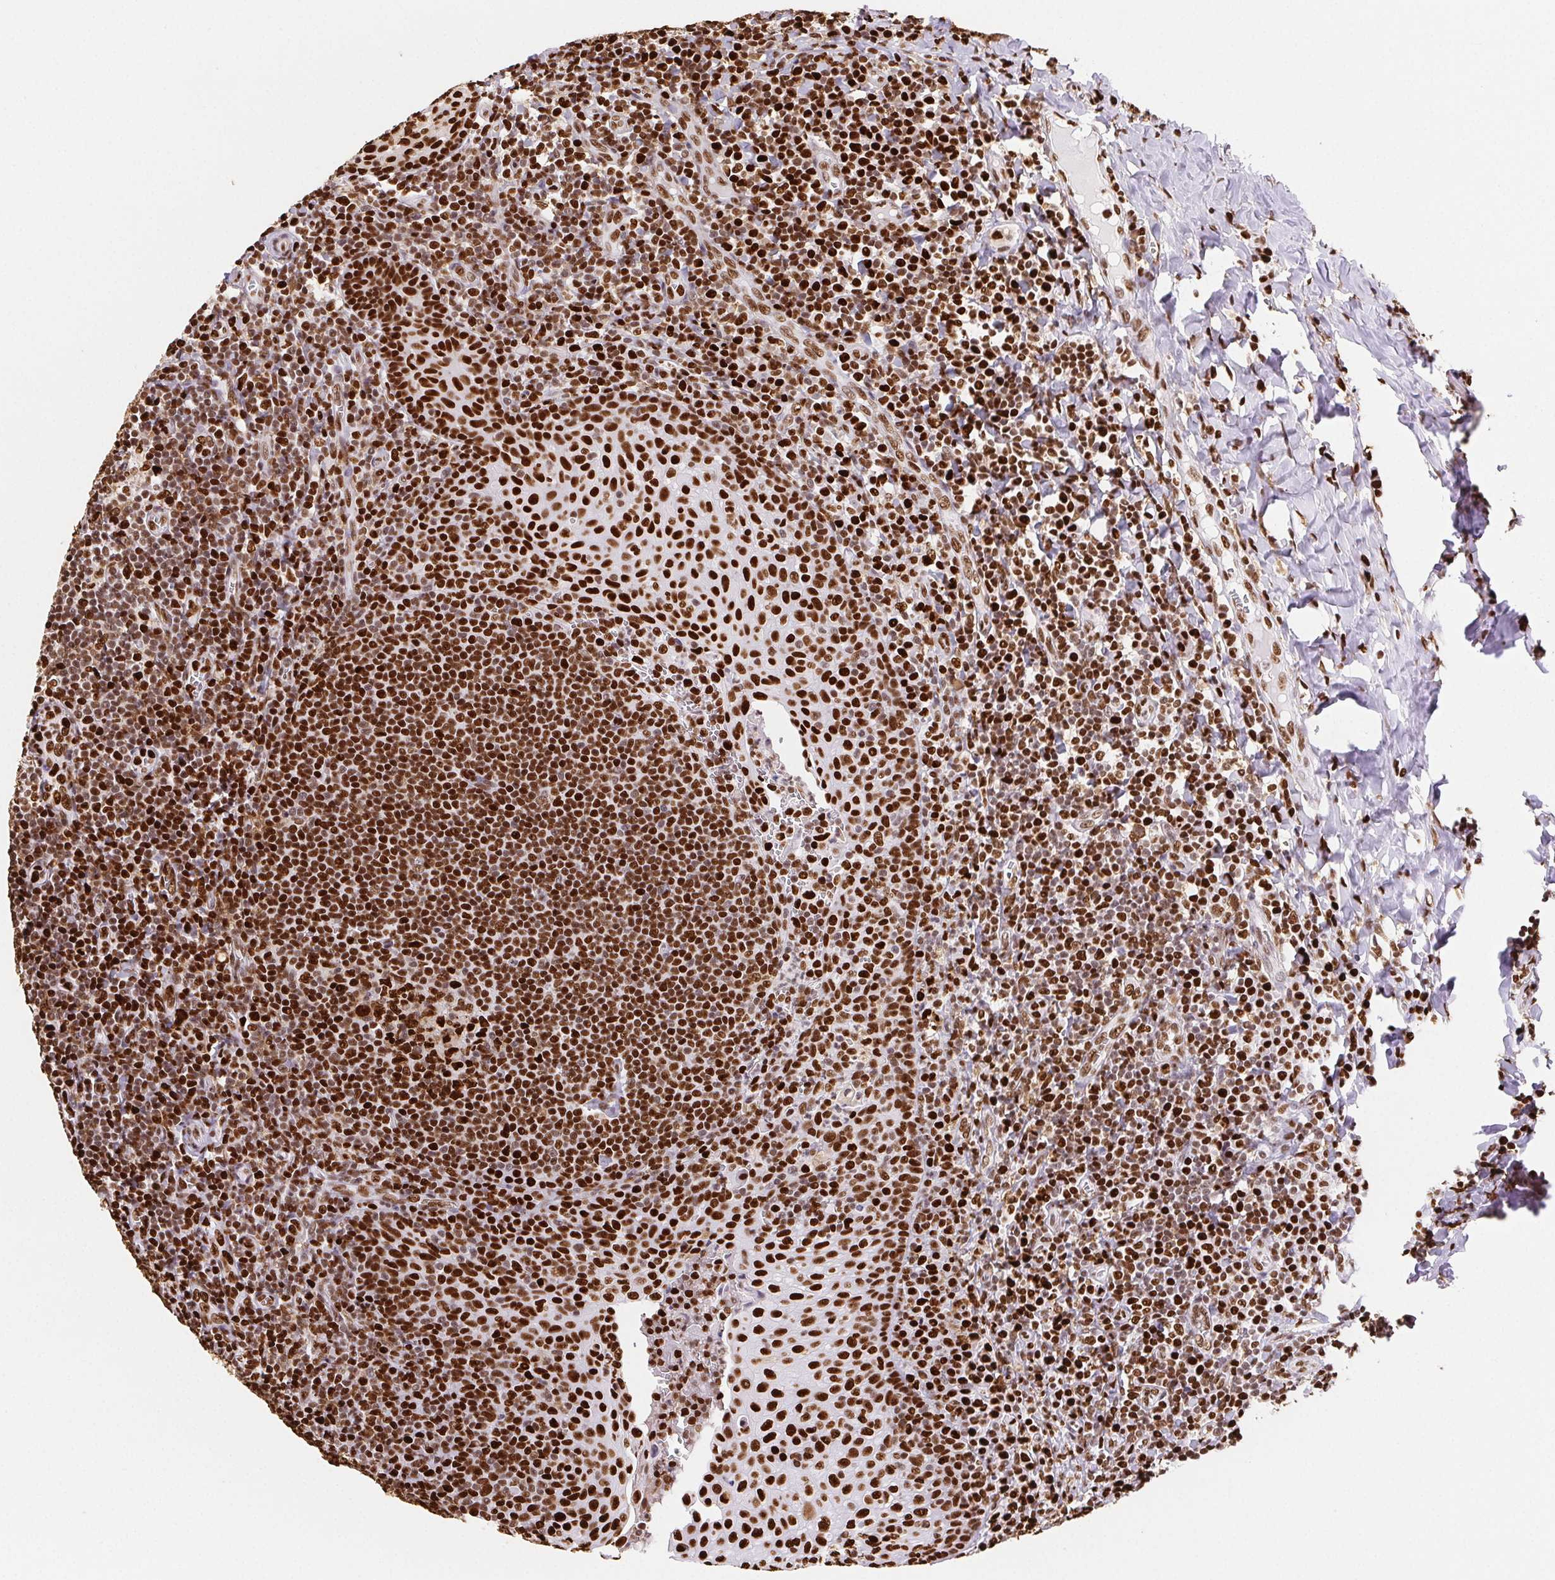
{"staining": {"intensity": "strong", "quantity": ">75%", "location": "nuclear"}, "tissue": "tonsil", "cell_type": "Germinal center cells", "image_type": "normal", "snomed": [{"axis": "morphology", "description": "Normal tissue, NOS"}, {"axis": "morphology", "description": "Inflammation, NOS"}, {"axis": "topography", "description": "Tonsil"}], "caption": "DAB (3,3'-diaminobenzidine) immunohistochemical staining of unremarkable human tonsil displays strong nuclear protein positivity in approximately >75% of germinal center cells.", "gene": "SETSIP", "patient": {"sex": "female", "age": 31}}